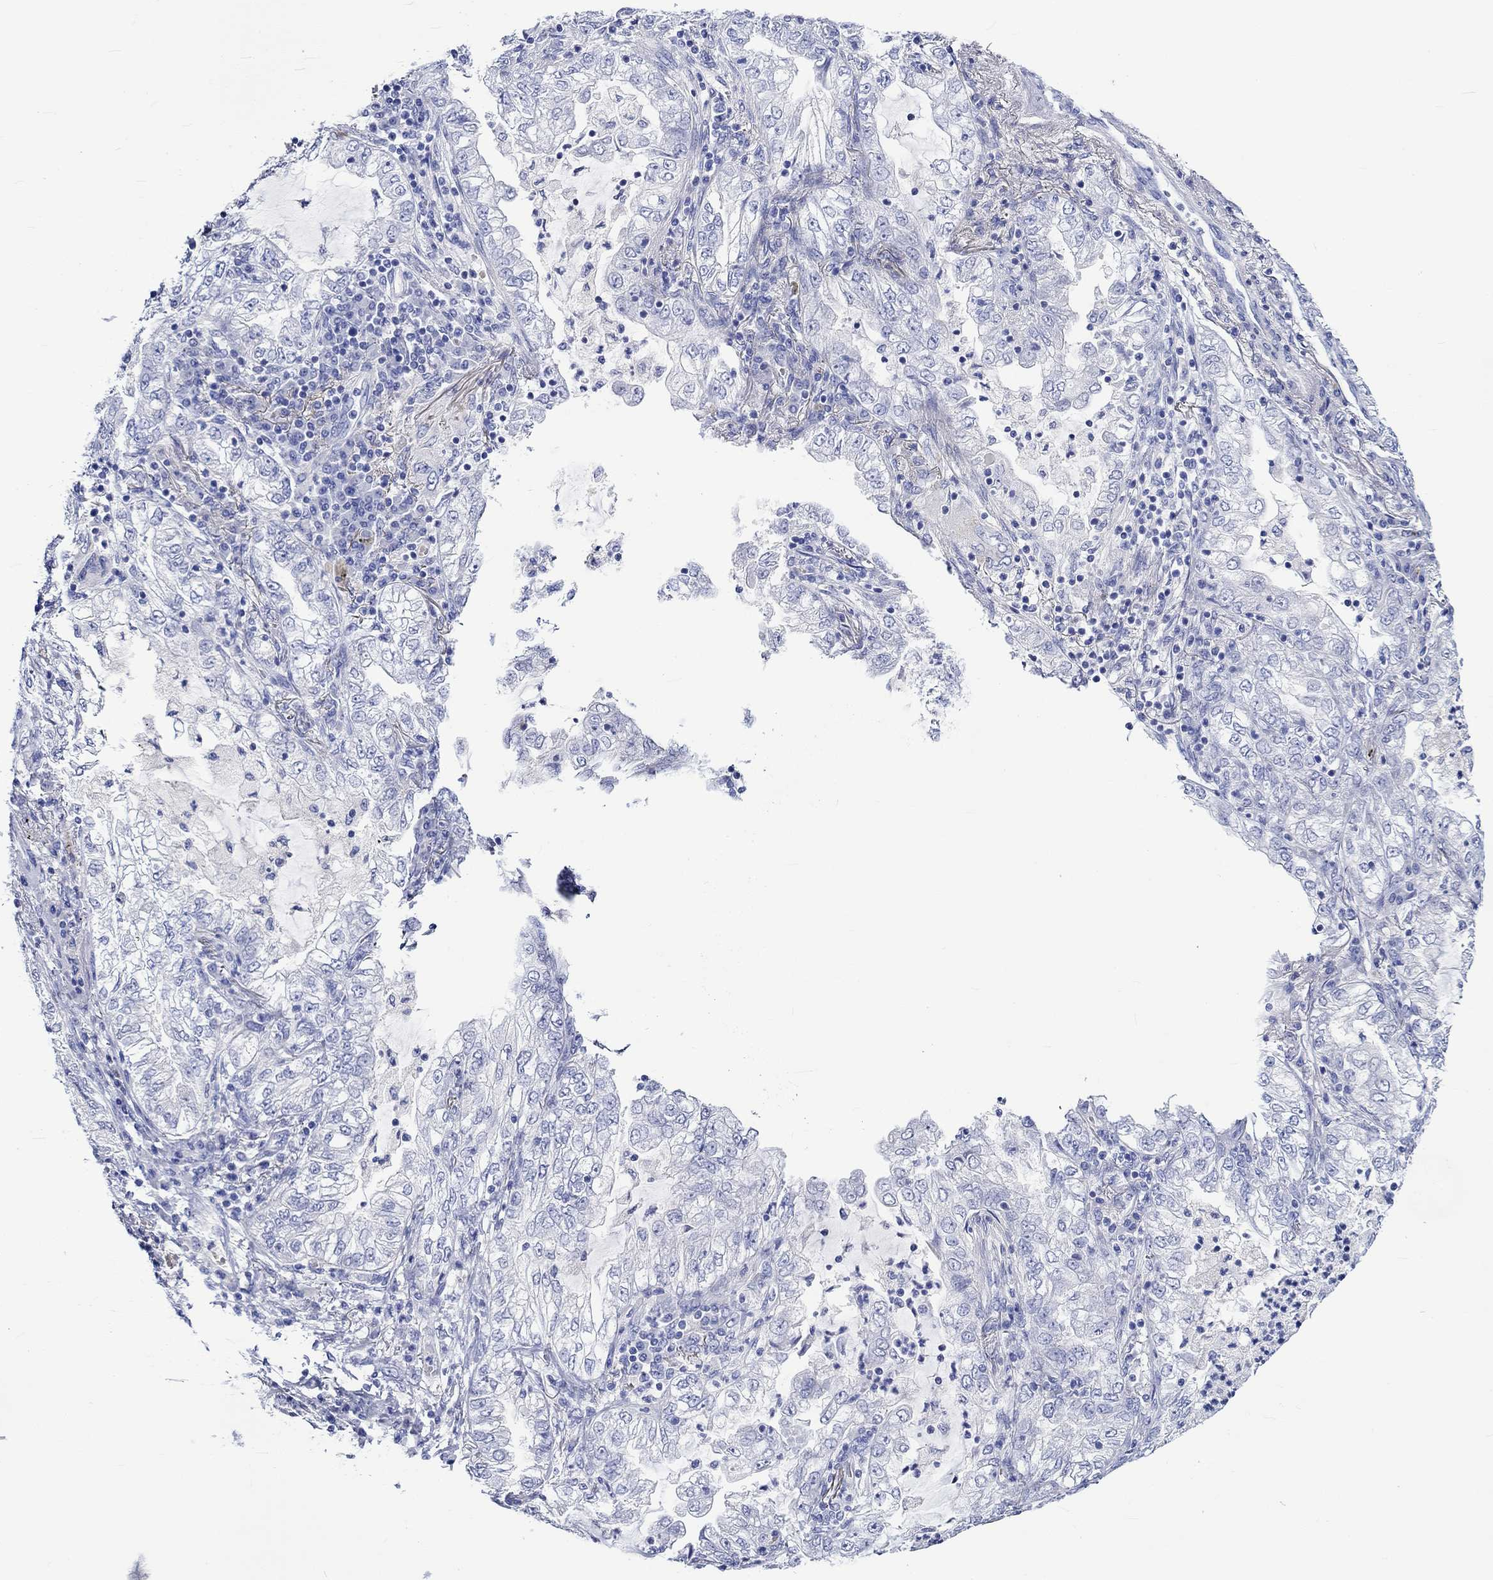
{"staining": {"intensity": "negative", "quantity": "none", "location": "none"}, "tissue": "lung cancer", "cell_type": "Tumor cells", "image_type": "cancer", "snomed": [{"axis": "morphology", "description": "Adenocarcinoma, NOS"}, {"axis": "topography", "description": "Lung"}], "caption": "Human lung cancer stained for a protein using immunohistochemistry reveals no positivity in tumor cells.", "gene": "NRIP3", "patient": {"sex": "female", "age": 73}}